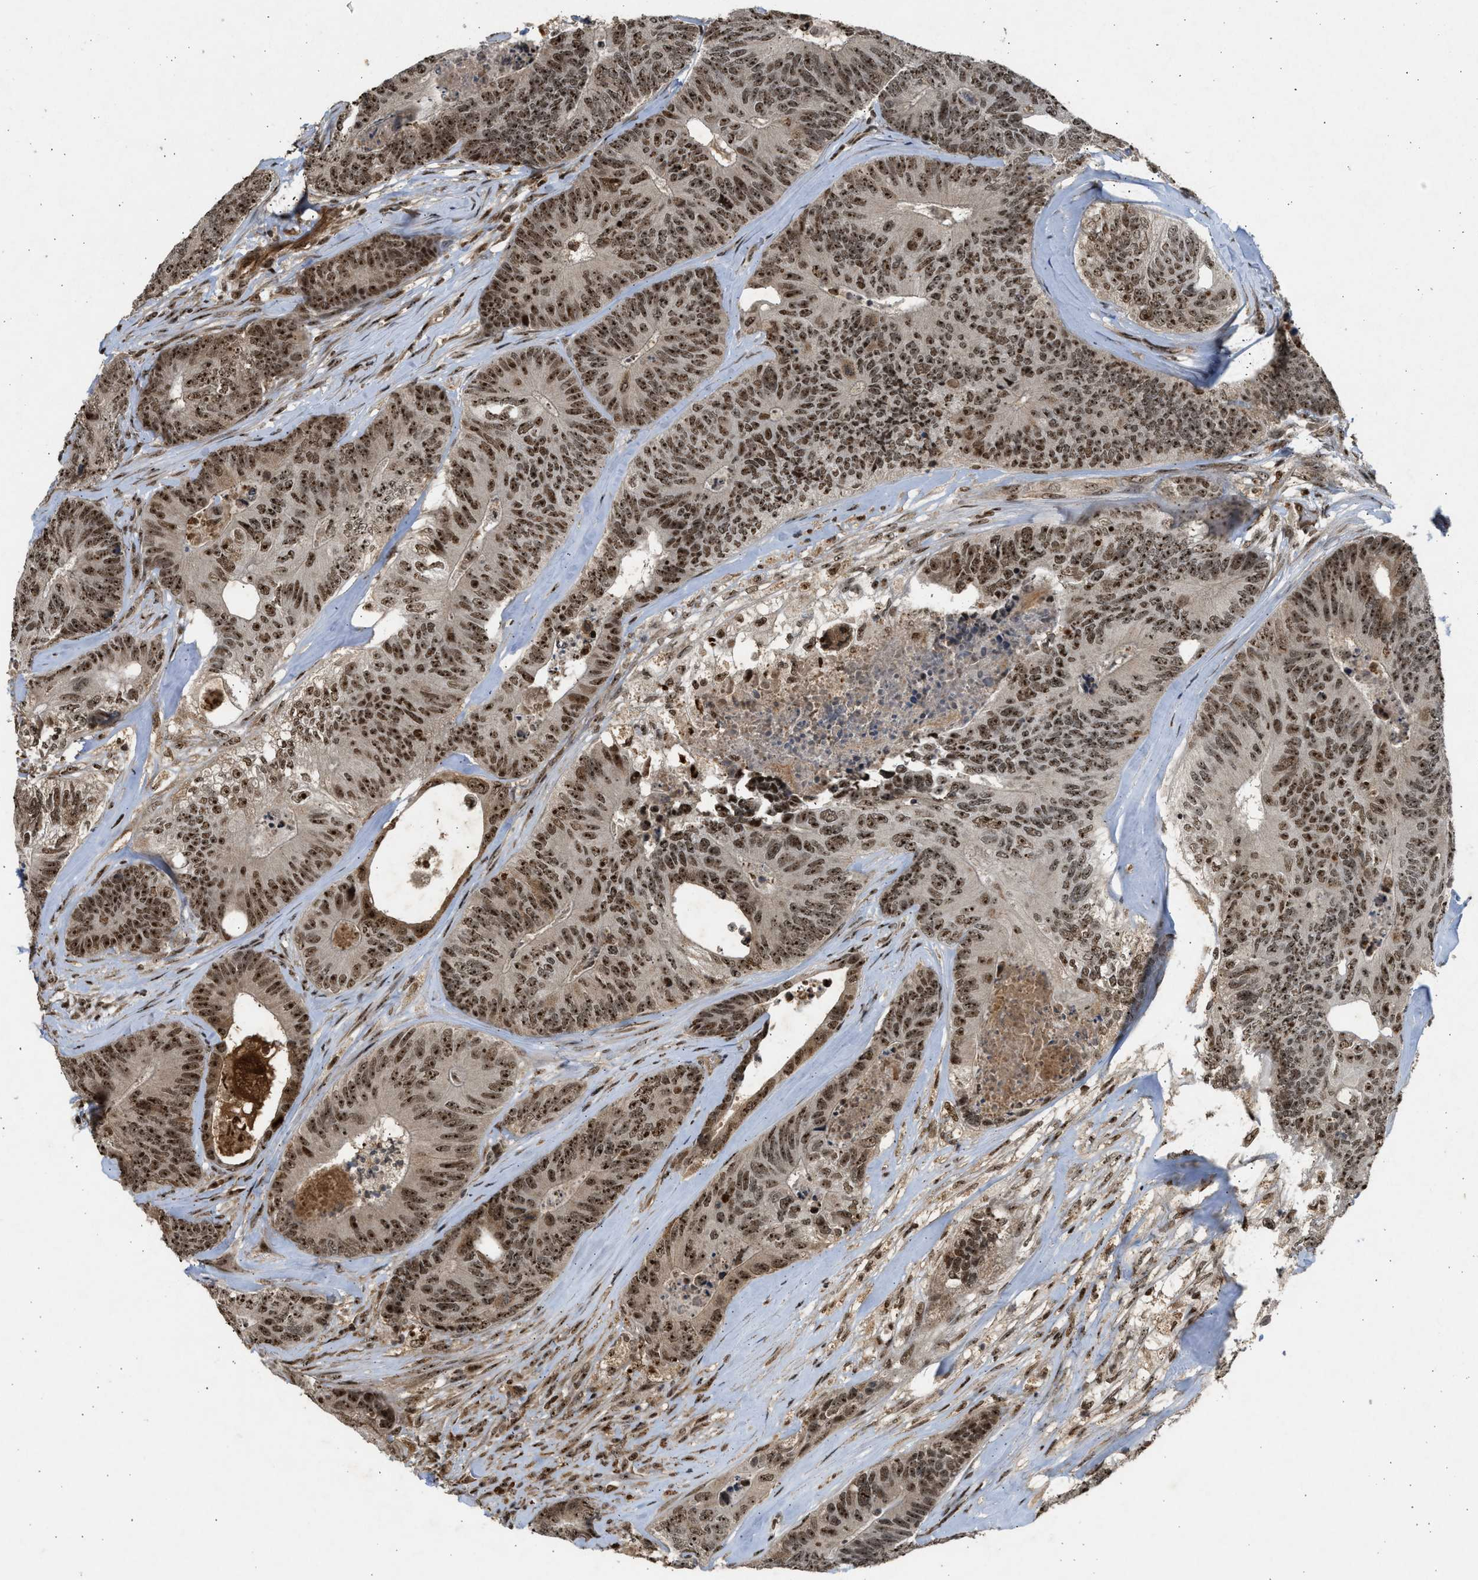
{"staining": {"intensity": "strong", "quantity": ">75%", "location": "cytoplasmic/membranous,nuclear"}, "tissue": "colorectal cancer", "cell_type": "Tumor cells", "image_type": "cancer", "snomed": [{"axis": "morphology", "description": "Adenocarcinoma, NOS"}, {"axis": "topography", "description": "Colon"}], "caption": "DAB (3,3'-diaminobenzidine) immunohistochemical staining of adenocarcinoma (colorectal) shows strong cytoplasmic/membranous and nuclear protein expression in about >75% of tumor cells. The protein of interest is stained brown, and the nuclei are stained in blue (DAB (3,3'-diaminobenzidine) IHC with brightfield microscopy, high magnification).", "gene": "TFDP2", "patient": {"sex": "female", "age": 67}}